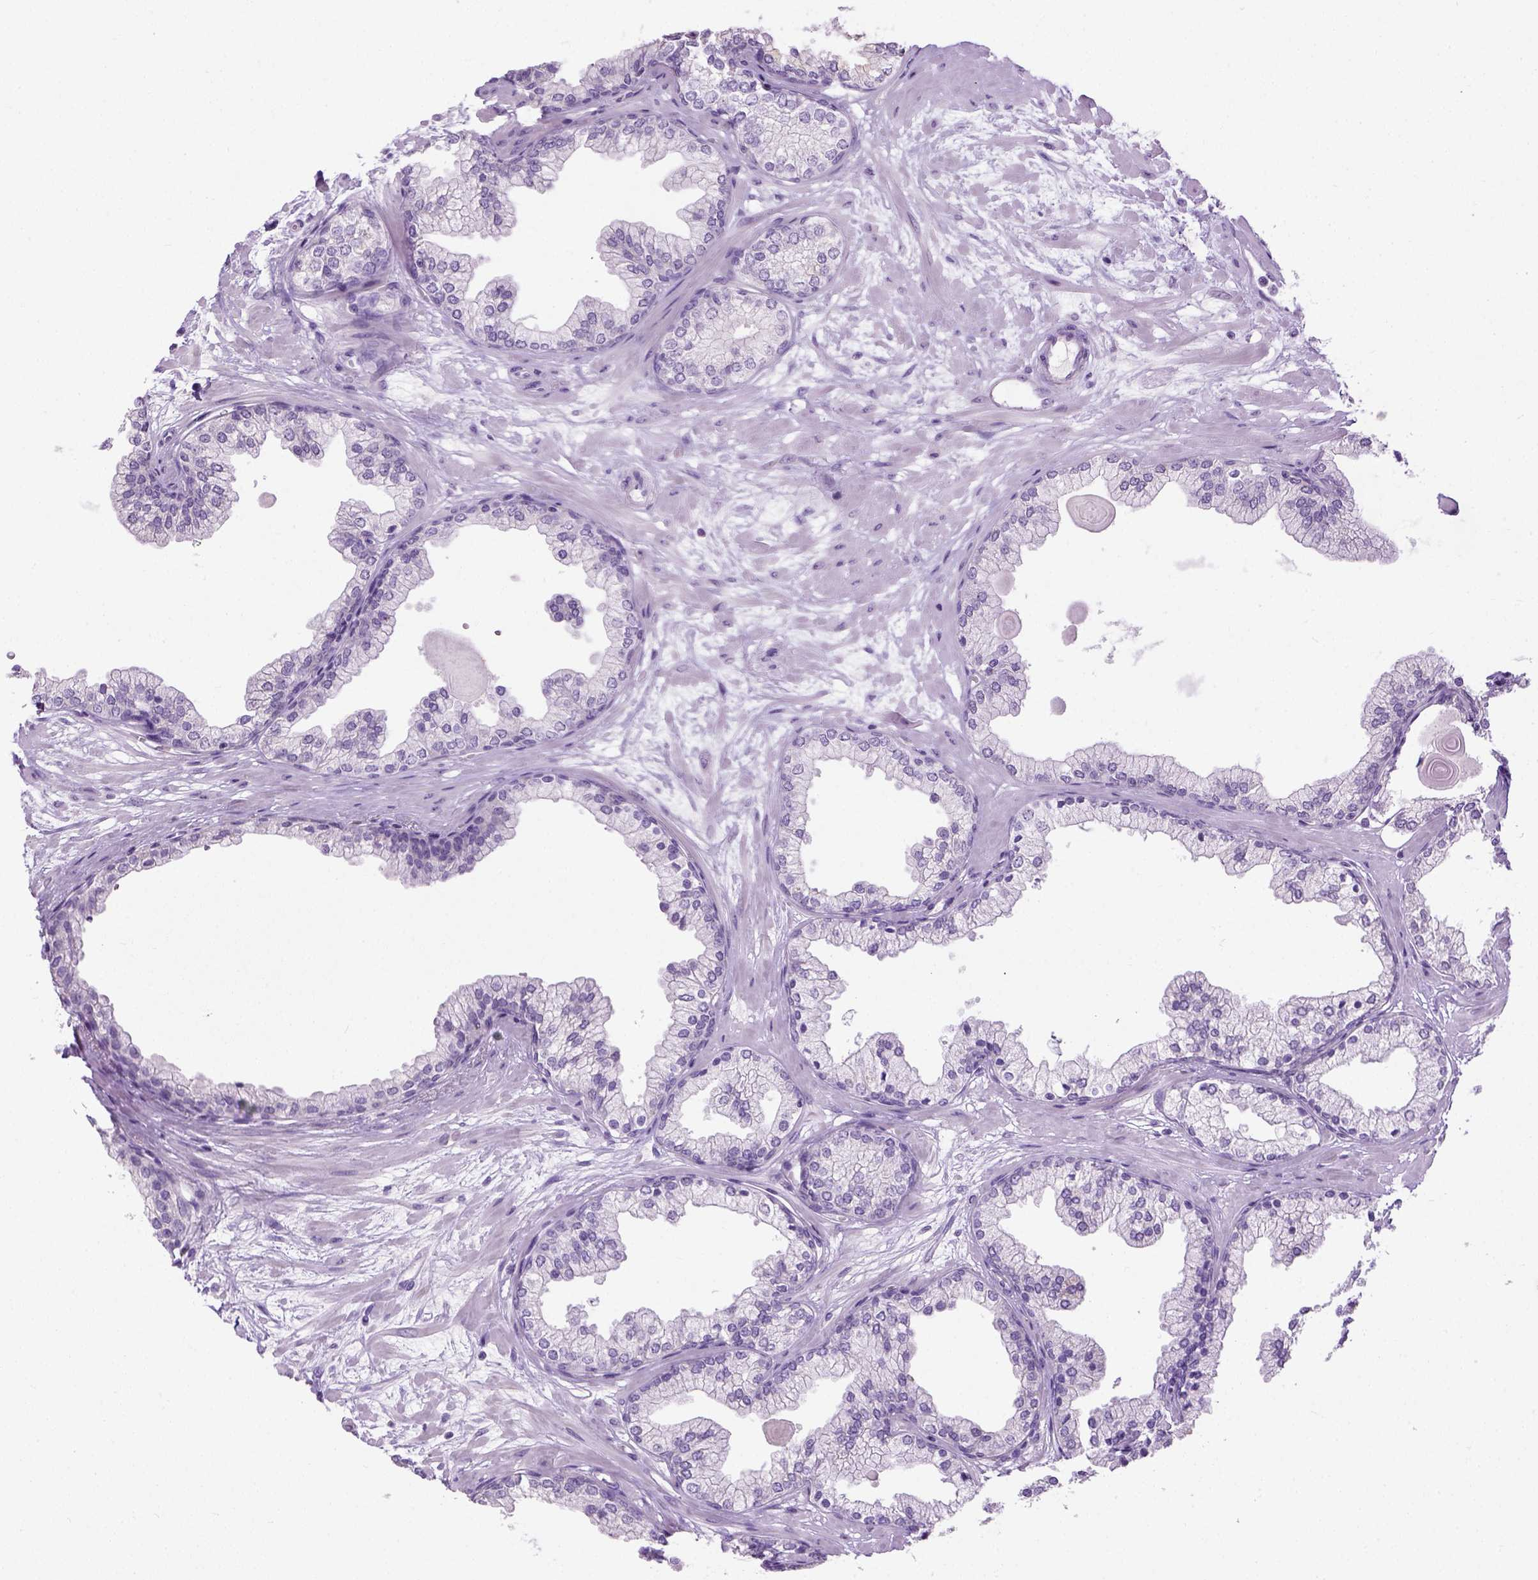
{"staining": {"intensity": "negative", "quantity": "none", "location": "none"}, "tissue": "prostate", "cell_type": "Glandular cells", "image_type": "normal", "snomed": [{"axis": "morphology", "description": "Normal tissue, NOS"}, {"axis": "topography", "description": "Prostate"}, {"axis": "topography", "description": "Peripheral nerve tissue"}], "caption": "Unremarkable prostate was stained to show a protein in brown. There is no significant positivity in glandular cells. (DAB immunohistochemistry (IHC), high magnification).", "gene": "CYP24A1", "patient": {"sex": "male", "age": 61}}